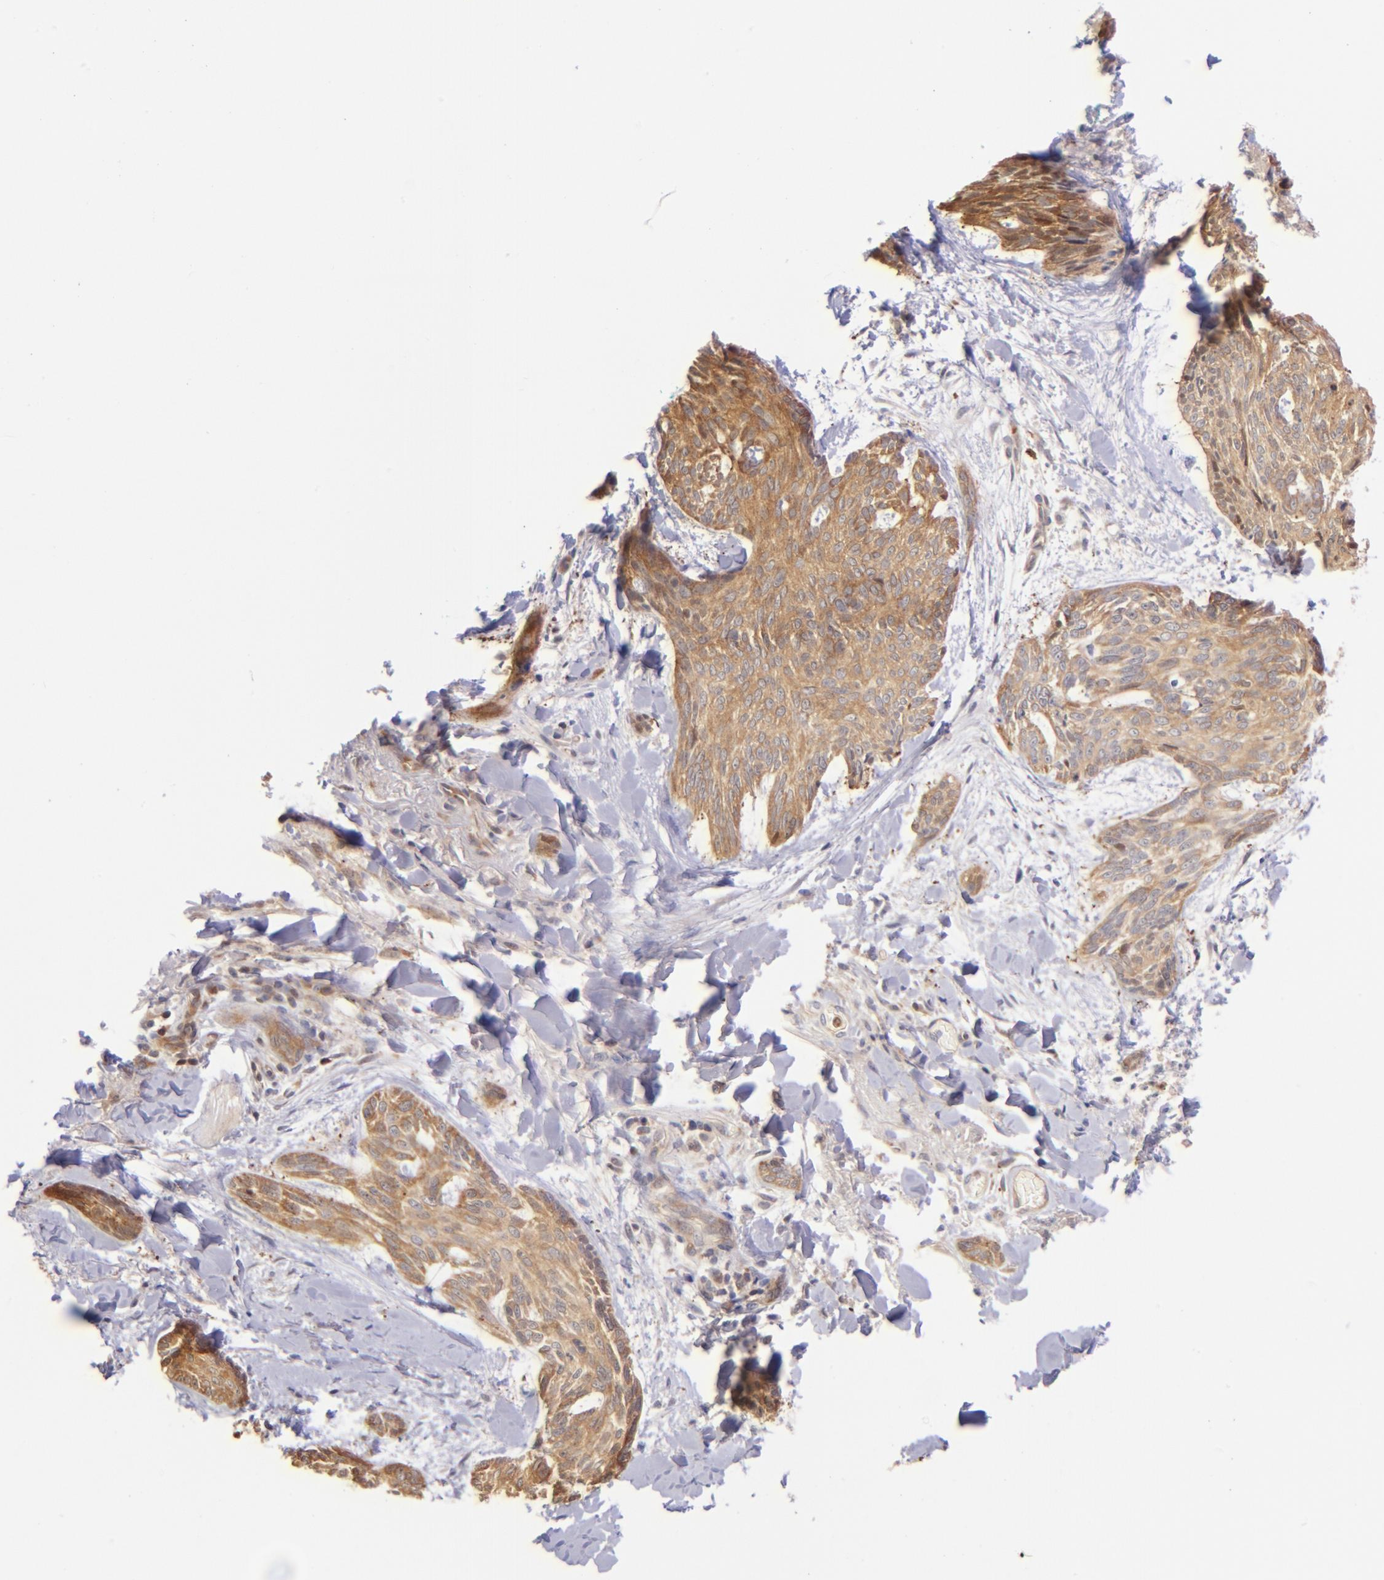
{"staining": {"intensity": "moderate", "quantity": ">75%", "location": "cytoplasmic/membranous,nuclear"}, "tissue": "skin cancer", "cell_type": "Tumor cells", "image_type": "cancer", "snomed": [{"axis": "morphology", "description": "Normal tissue, NOS"}, {"axis": "morphology", "description": "Basal cell carcinoma"}, {"axis": "topography", "description": "Skin"}], "caption": "An immunohistochemistry (IHC) histopathology image of tumor tissue is shown. Protein staining in brown highlights moderate cytoplasmic/membranous and nuclear positivity in skin cancer within tumor cells.", "gene": "YWHAB", "patient": {"sex": "female", "age": 71}}